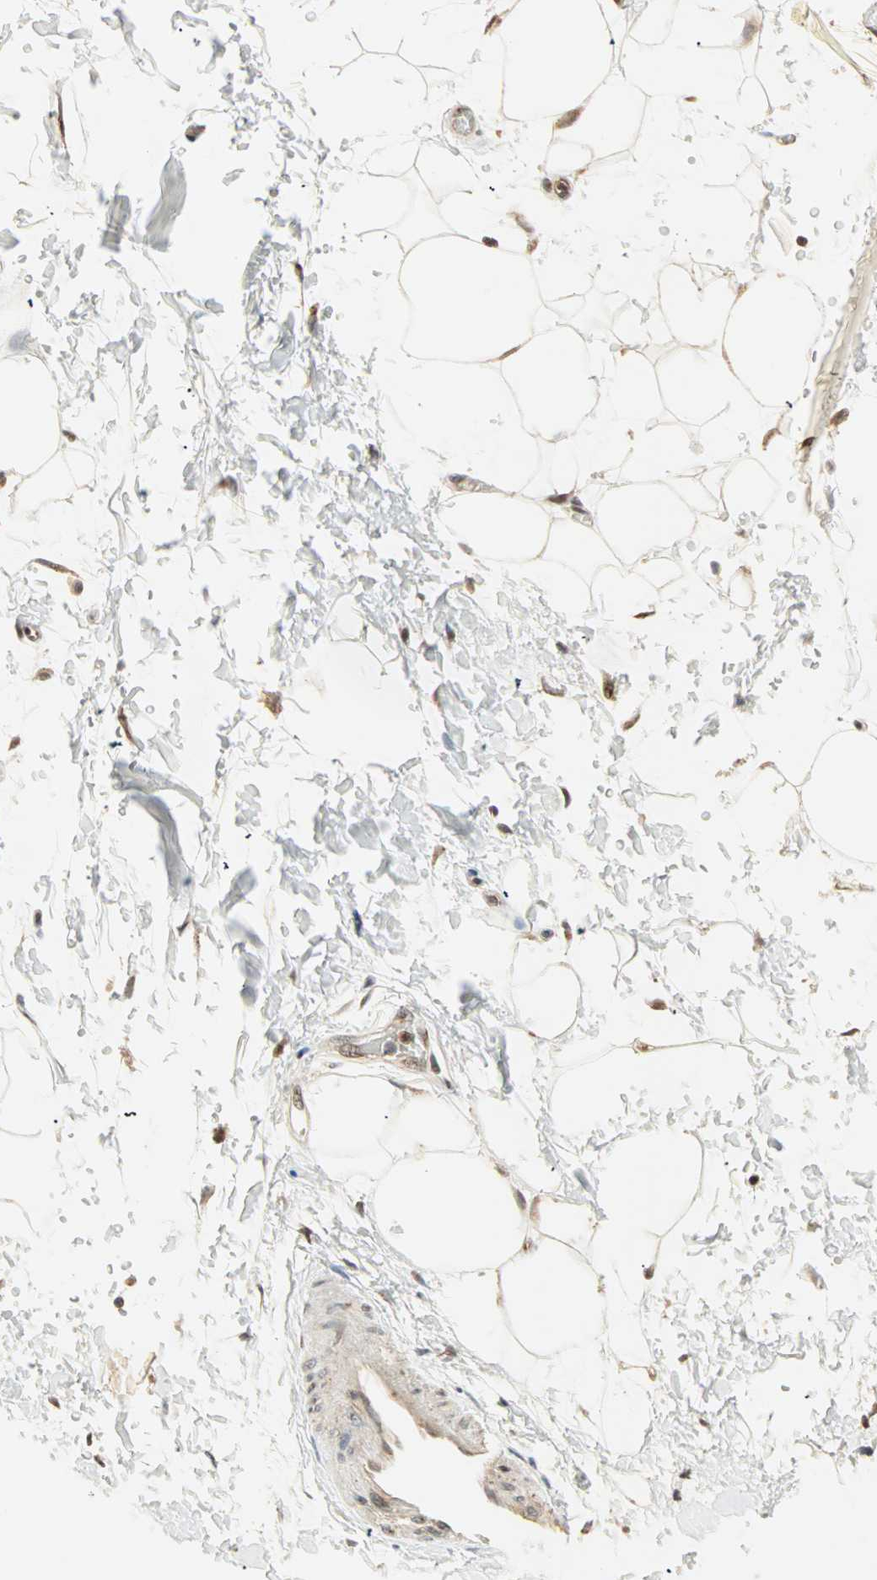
{"staining": {"intensity": "weak", "quantity": "25%-75%", "location": "cytoplasmic/membranous"}, "tissue": "adipose tissue", "cell_type": "Adipocytes", "image_type": "normal", "snomed": [{"axis": "morphology", "description": "Normal tissue, NOS"}, {"axis": "topography", "description": "Soft tissue"}], "caption": "Immunohistochemistry of normal human adipose tissue exhibits low levels of weak cytoplasmic/membranous positivity in about 25%-75% of adipocytes.", "gene": "PRDM2", "patient": {"sex": "male", "age": 72}}